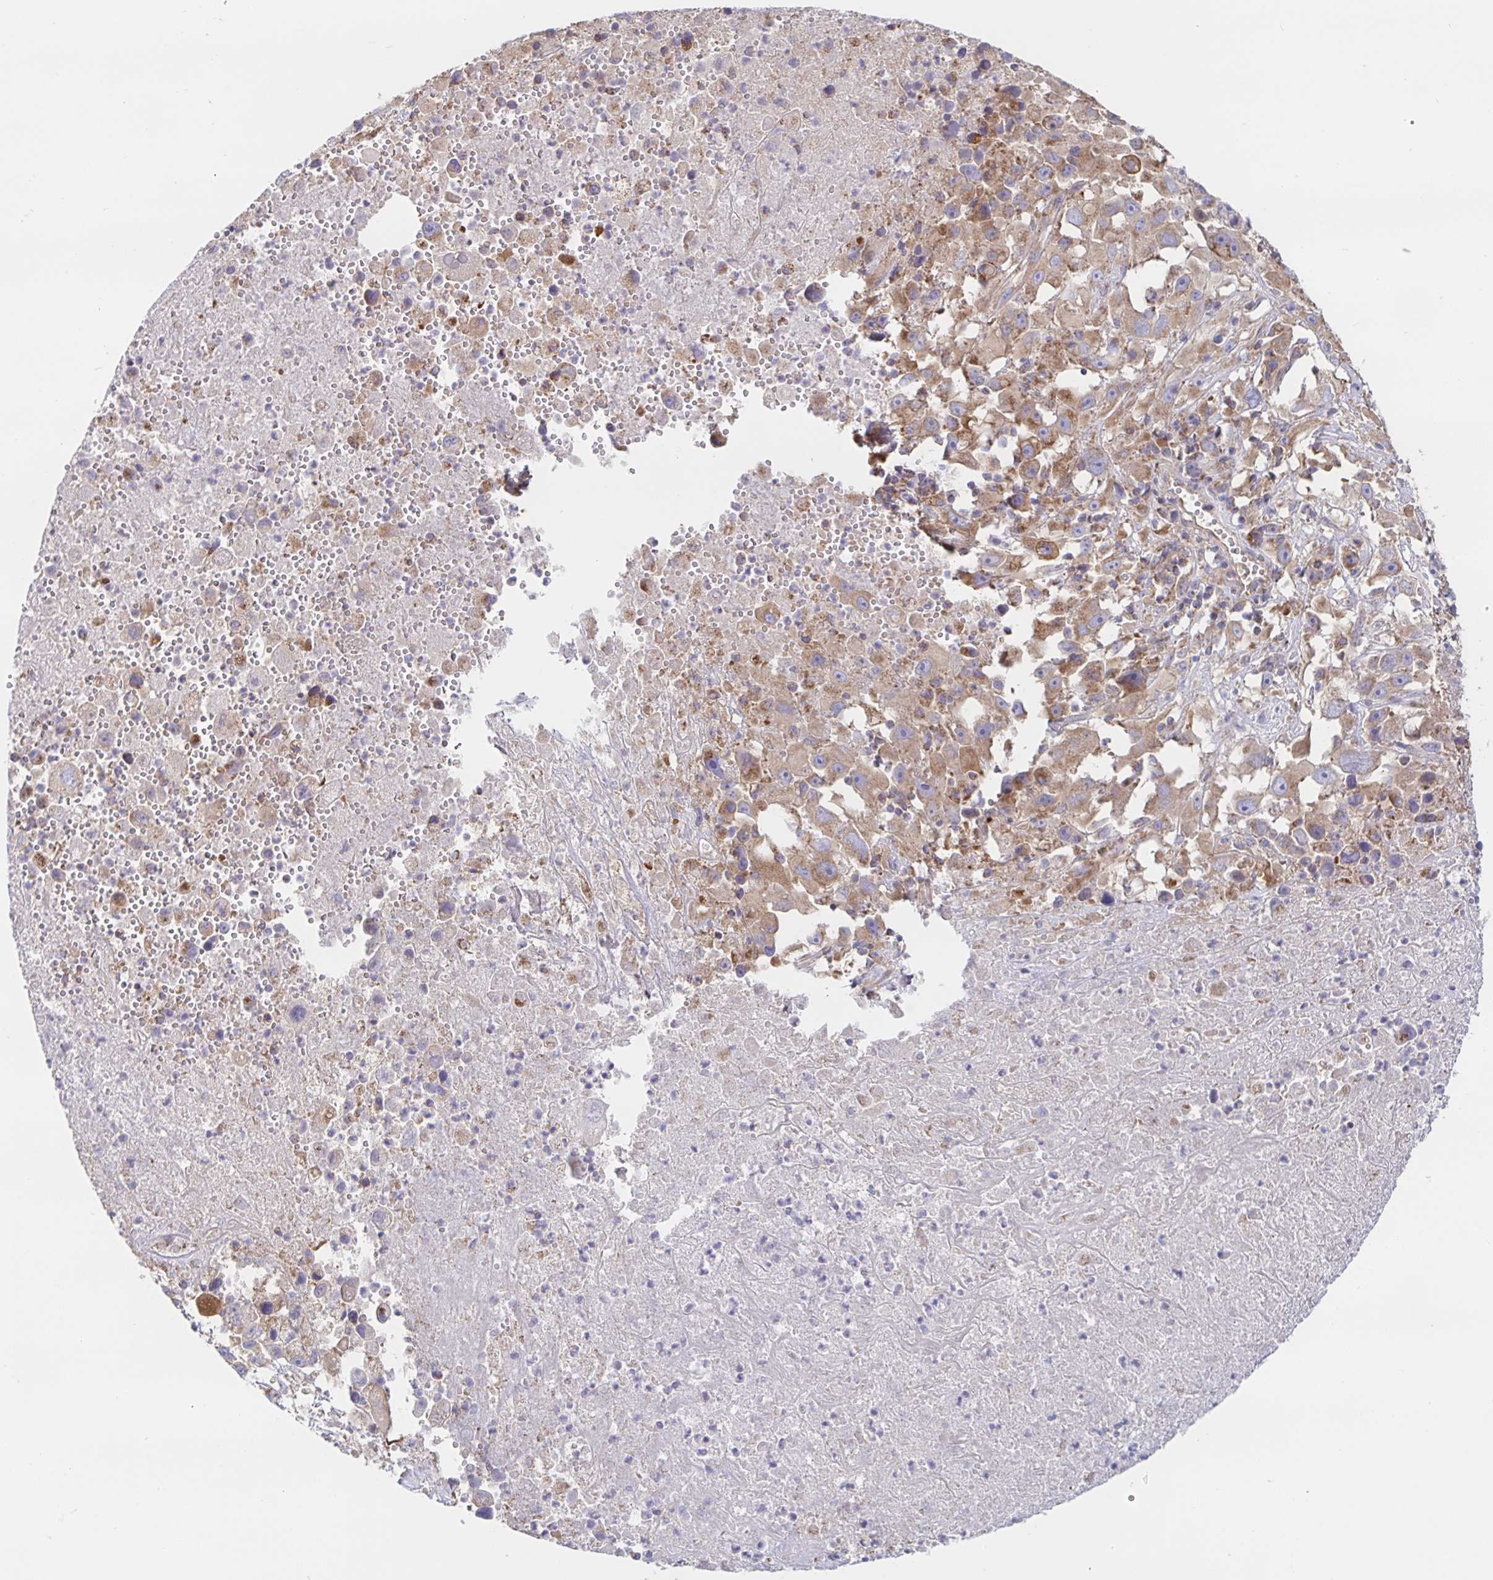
{"staining": {"intensity": "weak", "quantity": ">75%", "location": "cytoplasmic/membranous"}, "tissue": "melanoma", "cell_type": "Tumor cells", "image_type": "cancer", "snomed": [{"axis": "morphology", "description": "Malignant melanoma, Metastatic site"}, {"axis": "topography", "description": "Soft tissue"}], "caption": "Weak cytoplasmic/membranous protein staining is seen in approximately >75% of tumor cells in melanoma.", "gene": "PRDX3", "patient": {"sex": "male", "age": 50}}